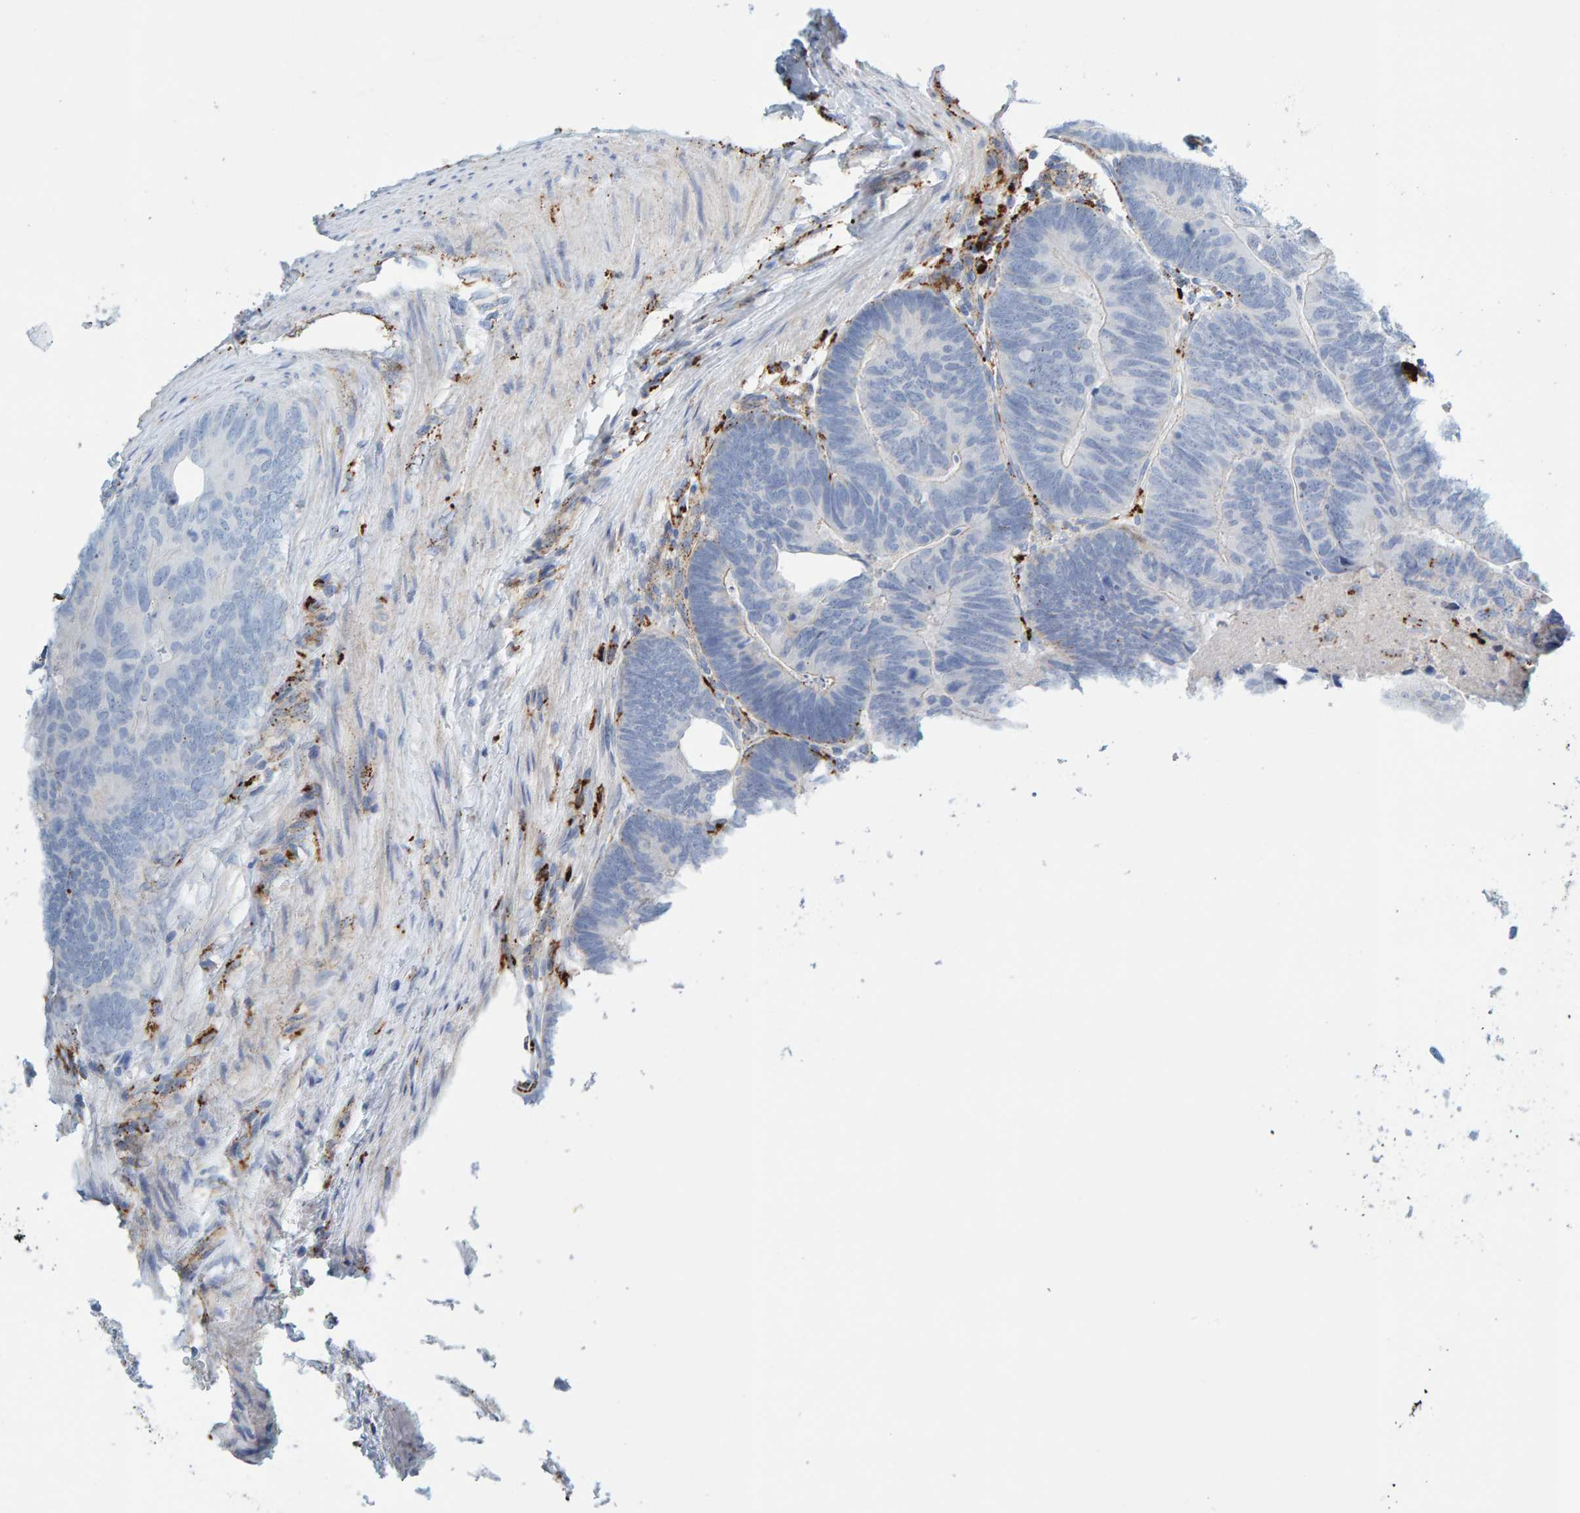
{"staining": {"intensity": "negative", "quantity": "none", "location": "none"}, "tissue": "colorectal cancer", "cell_type": "Tumor cells", "image_type": "cancer", "snomed": [{"axis": "morphology", "description": "Adenocarcinoma, NOS"}, {"axis": "topography", "description": "Colon"}], "caption": "Immunohistochemical staining of colorectal cancer displays no significant staining in tumor cells. The staining was performed using DAB to visualize the protein expression in brown, while the nuclei were stained in blue with hematoxylin (Magnification: 20x).", "gene": "BIN3", "patient": {"sex": "female", "age": 67}}